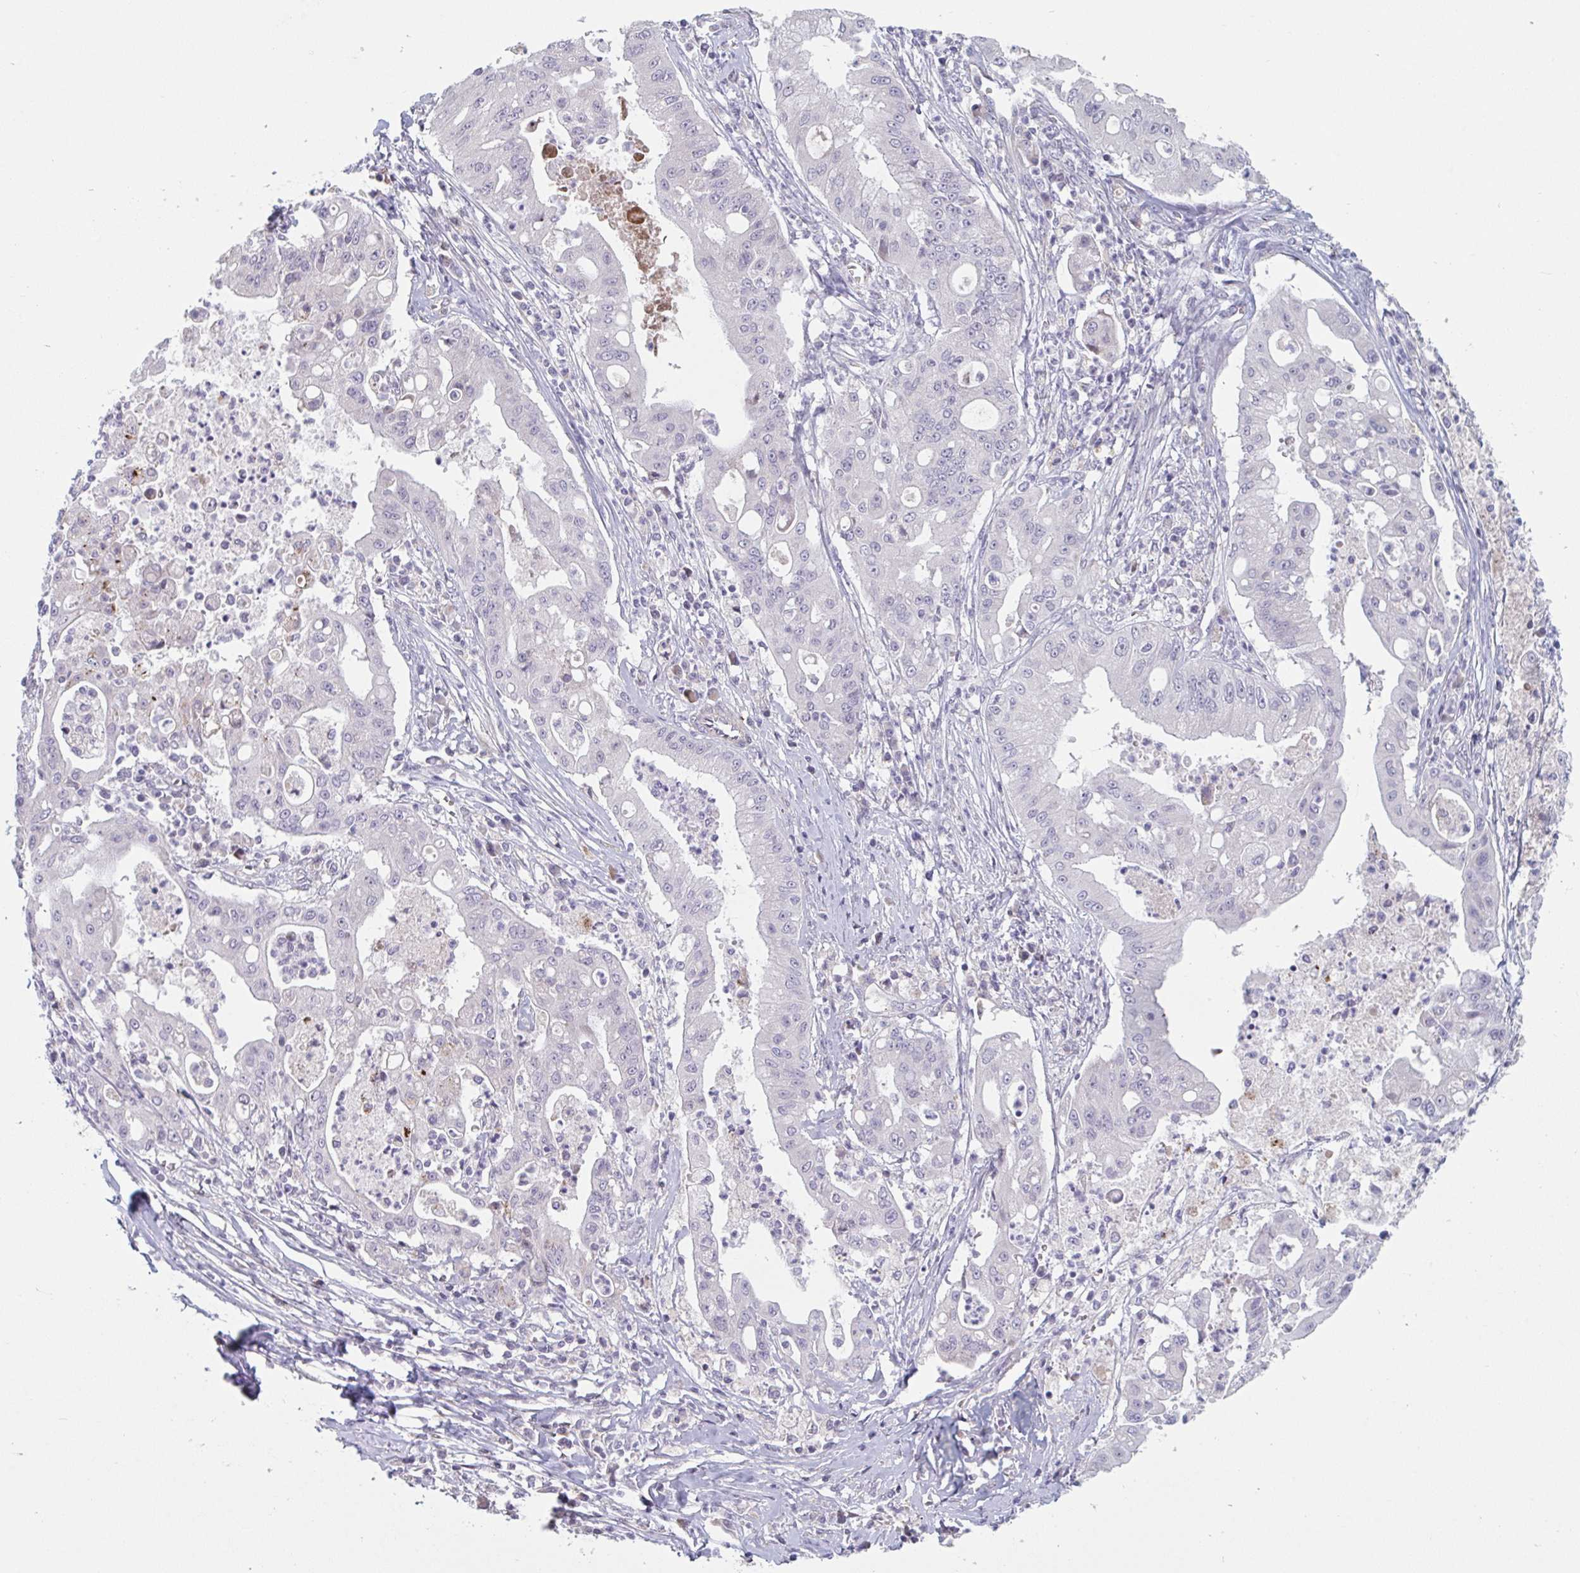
{"staining": {"intensity": "negative", "quantity": "none", "location": "none"}, "tissue": "ovarian cancer", "cell_type": "Tumor cells", "image_type": "cancer", "snomed": [{"axis": "morphology", "description": "Cystadenocarcinoma, mucinous, NOS"}, {"axis": "topography", "description": "Ovary"}], "caption": "Histopathology image shows no significant protein staining in tumor cells of ovarian cancer. (Immunohistochemistry, brightfield microscopy, high magnification).", "gene": "TNFSF10", "patient": {"sex": "female", "age": 70}}